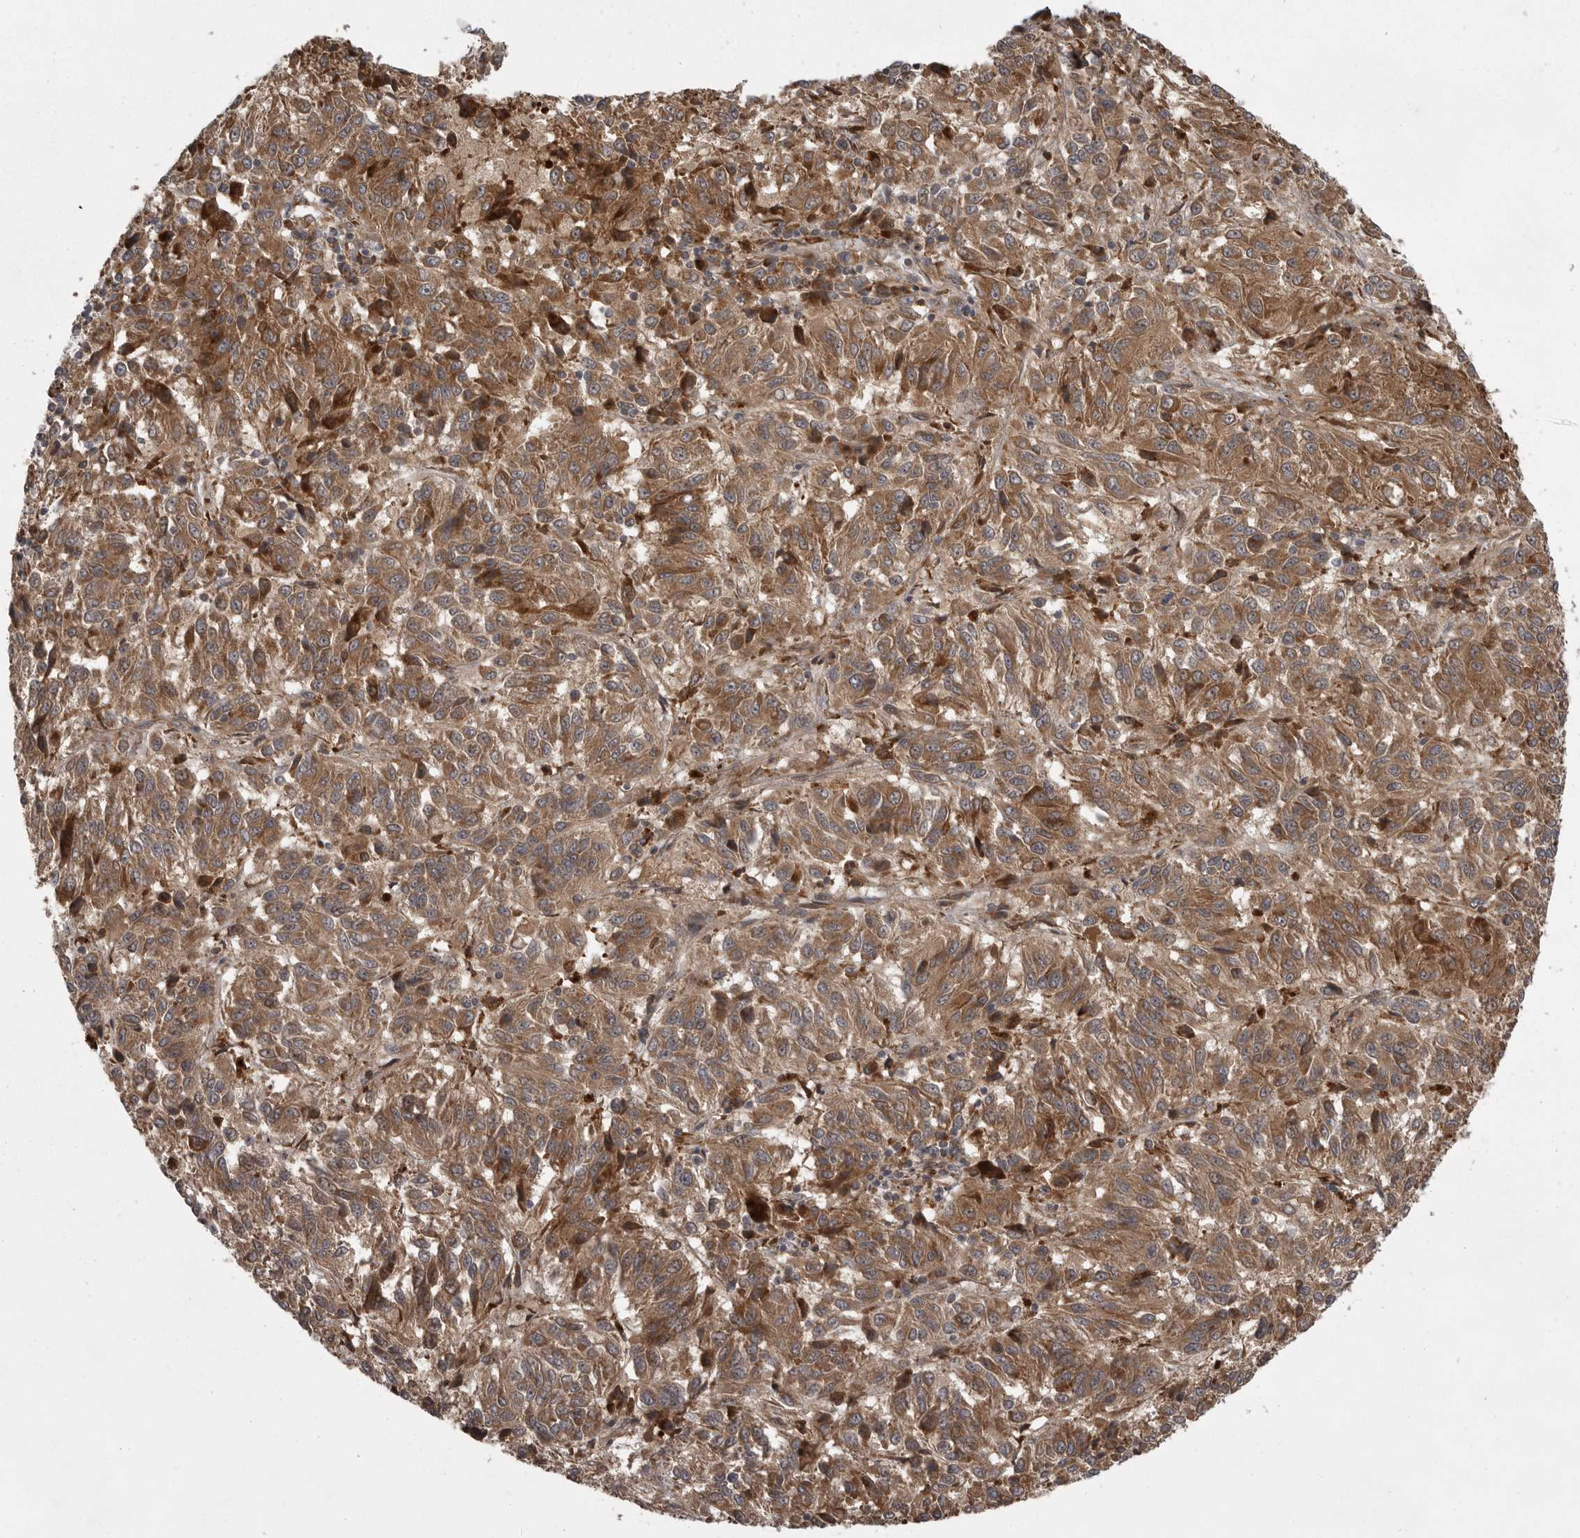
{"staining": {"intensity": "moderate", "quantity": ">75%", "location": "cytoplasmic/membranous"}, "tissue": "melanoma", "cell_type": "Tumor cells", "image_type": "cancer", "snomed": [{"axis": "morphology", "description": "Malignant melanoma, Metastatic site"}, {"axis": "topography", "description": "Lung"}], "caption": "Melanoma stained for a protein displays moderate cytoplasmic/membranous positivity in tumor cells.", "gene": "GPR31", "patient": {"sex": "male", "age": 64}}